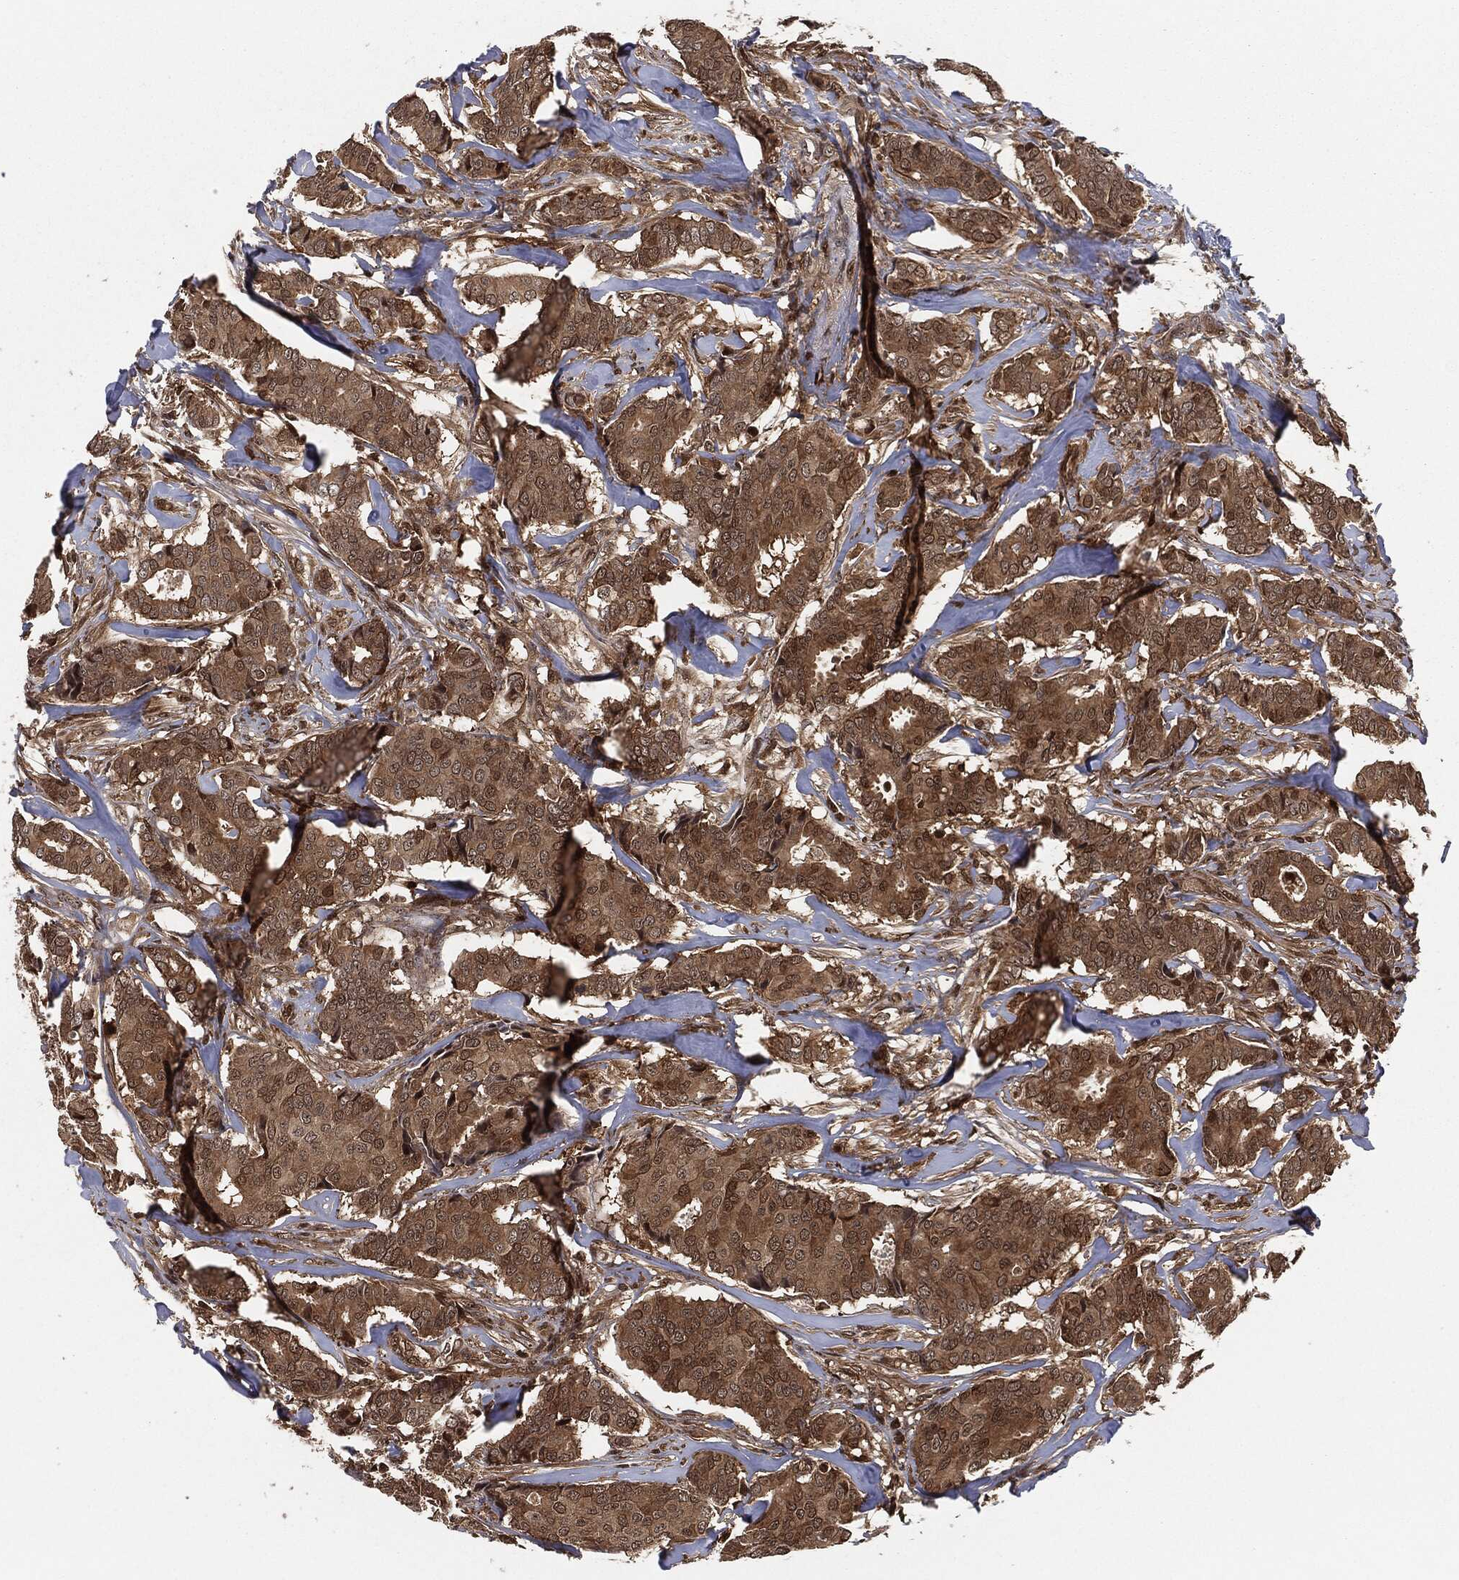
{"staining": {"intensity": "moderate", "quantity": "<25%", "location": "cytoplasmic/membranous"}, "tissue": "breast cancer", "cell_type": "Tumor cells", "image_type": "cancer", "snomed": [{"axis": "morphology", "description": "Duct carcinoma"}, {"axis": "topography", "description": "Breast"}], "caption": "Protein expression analysis of human intraductal carcinoma (breast) reveals moderate cytoplasmic/membranous positivity in approximately <25% of tumor cells. (Brightfield microscopy of DAB IHC at high magnification).", "gene": "CAPRIN2", "patient": {"sex": "female", "age": 75}}